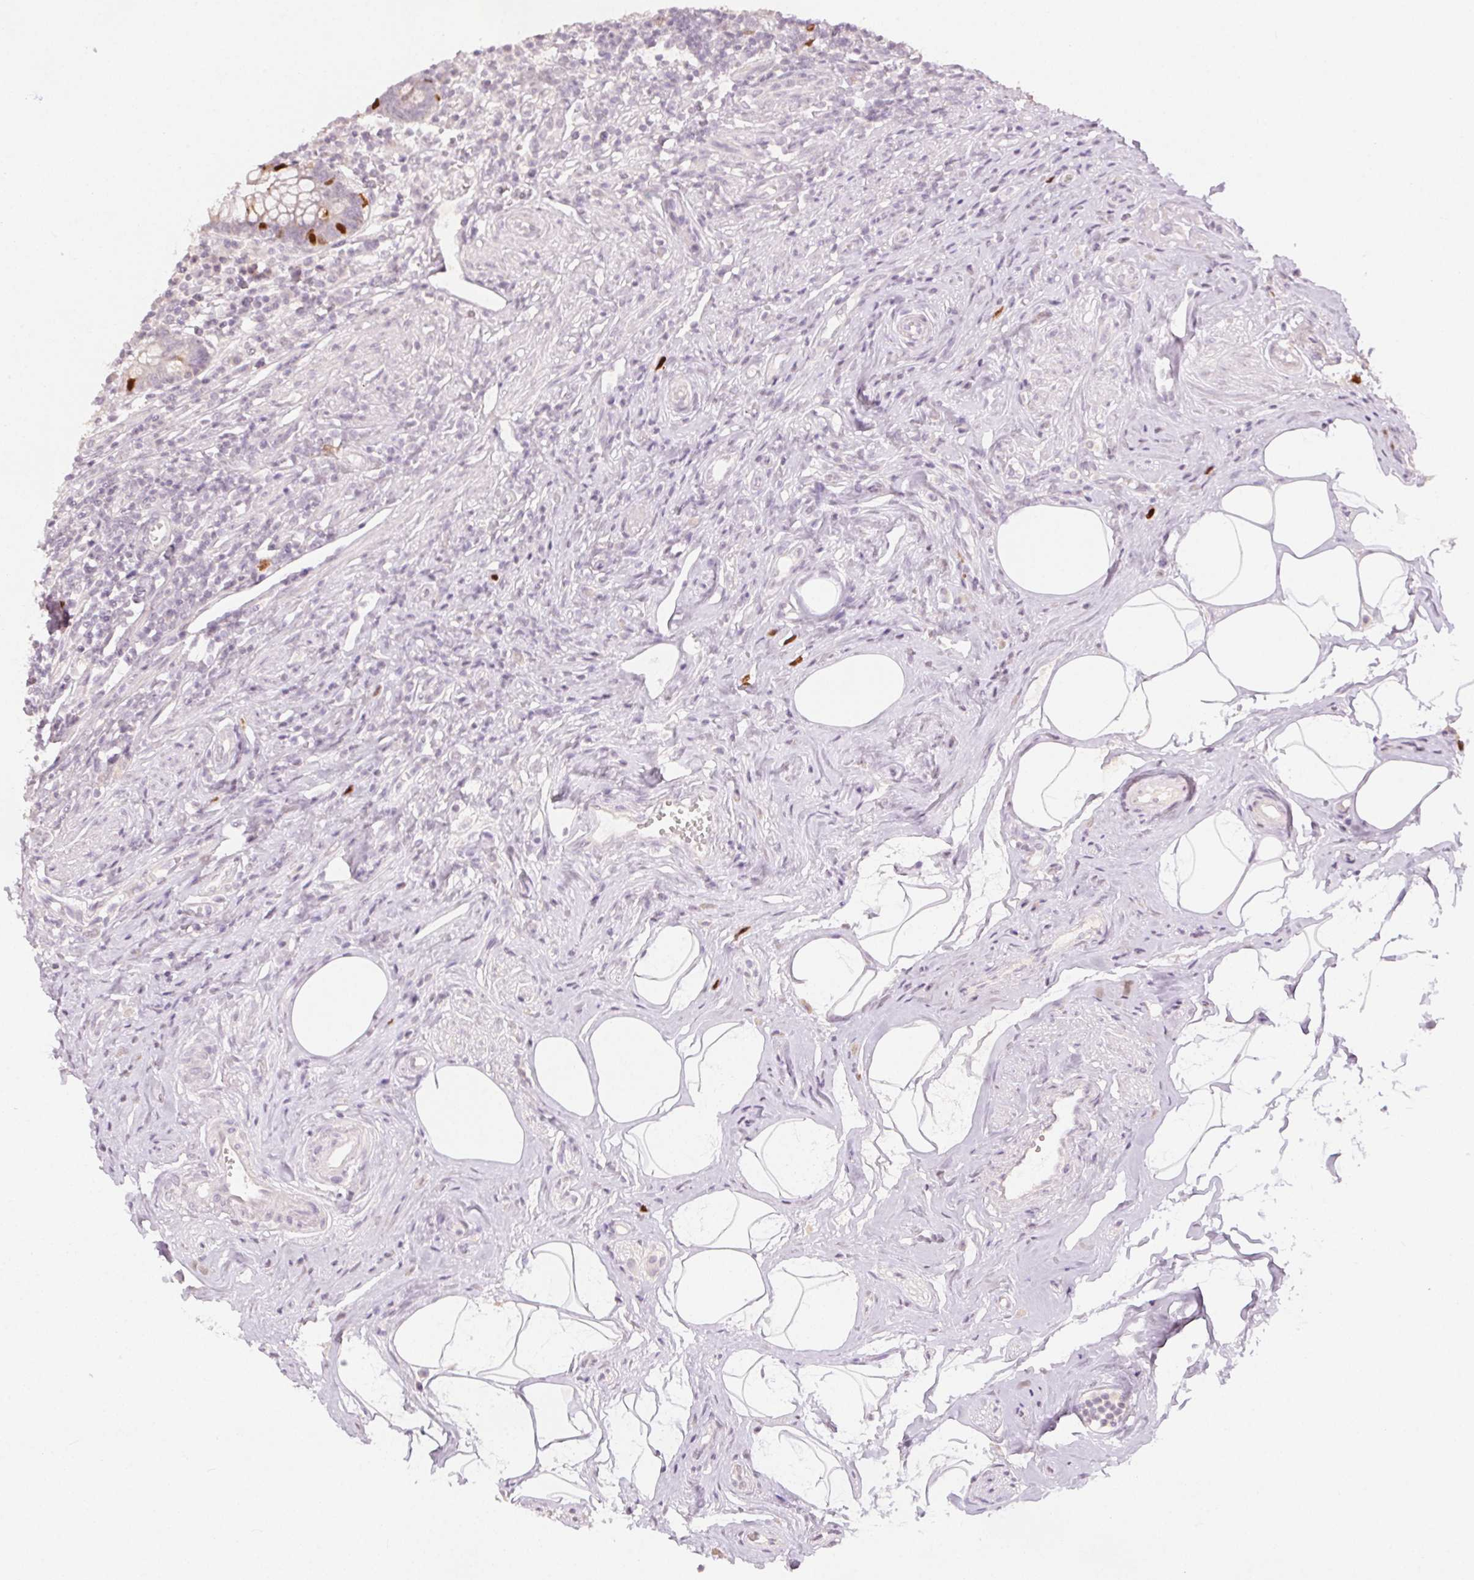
{"staining": {"intensity": "moderate", "quantity": "25%-75%", "location": "nuclear"}, "tissue": "appendix", "cell_type": "Glandular cells", "image_type": "normal", "snomed": [{"axis": "morphology", "description": "Normal tissue, NOS"}, {"axis": "topography", "description": "Appendix"}], "caption": "A medium amount of moderate nuclear staining is seen in approximately 25%-75% of glandular cells in normal appendix.", "gene": "ANLN", "patient": {"sex": "female", "age": 56}}